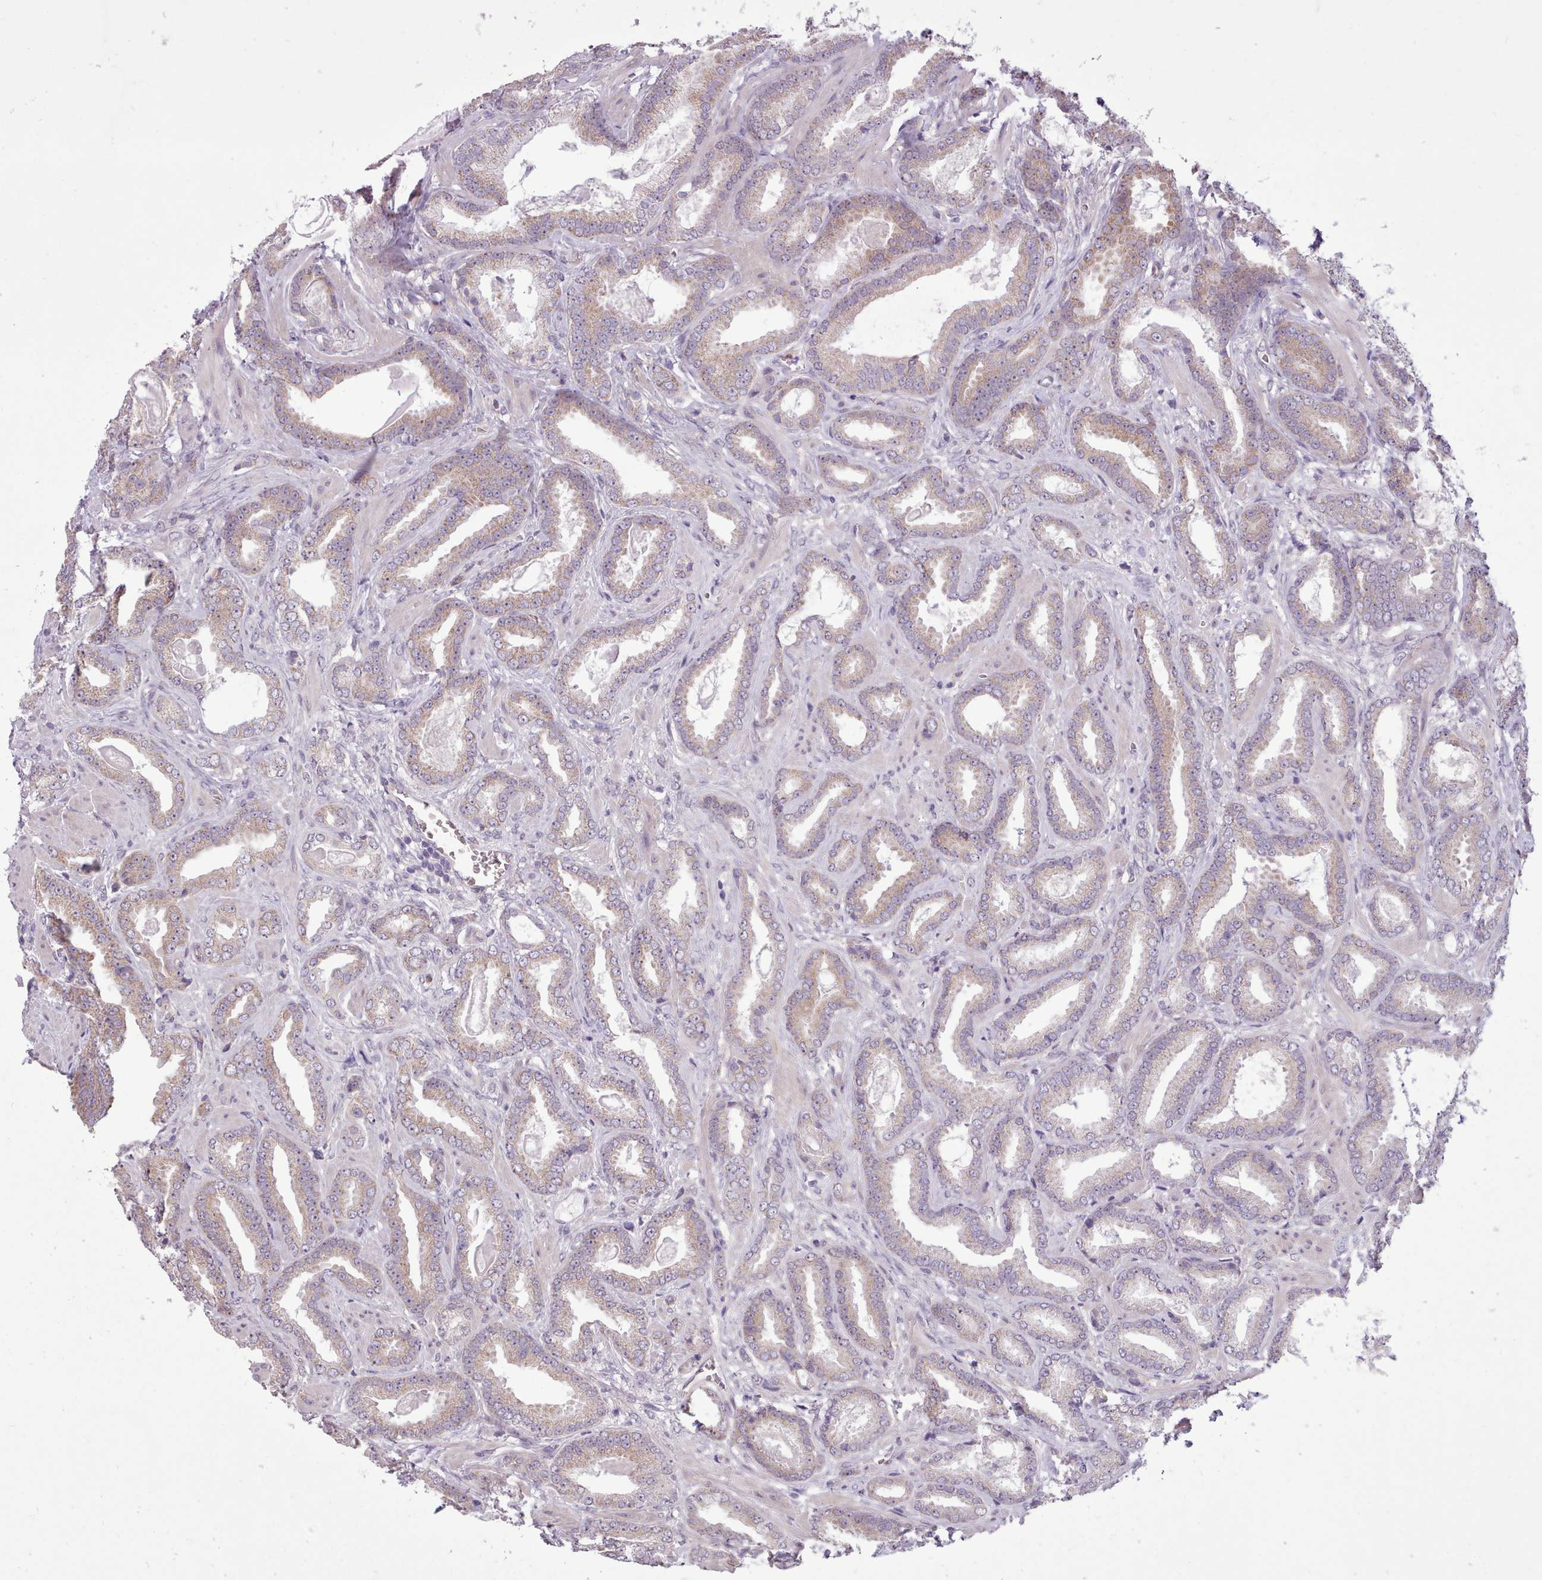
{"staining": {"intensity": "weak", "quantity": "25%-75%", "location": "cytoplasmic/membranous"}, "tissue": "prostate cancer", "cell_type": "Tumor cells", "image_type": "cancer", "snomed": [{"axis": "morphology", "description": "Adenocarcinoma, Low grade"}, {"axis": "topography", "description": "Prostate"}], "caption": "Weak cytoplasmic/membranous protein positivity is identified in about 25%-75% of tumor cells in prostate cancer (low-grade adenocarcinoma).", "gene": "SLURP1", "patient": {"sex": "male", "age": 62}}